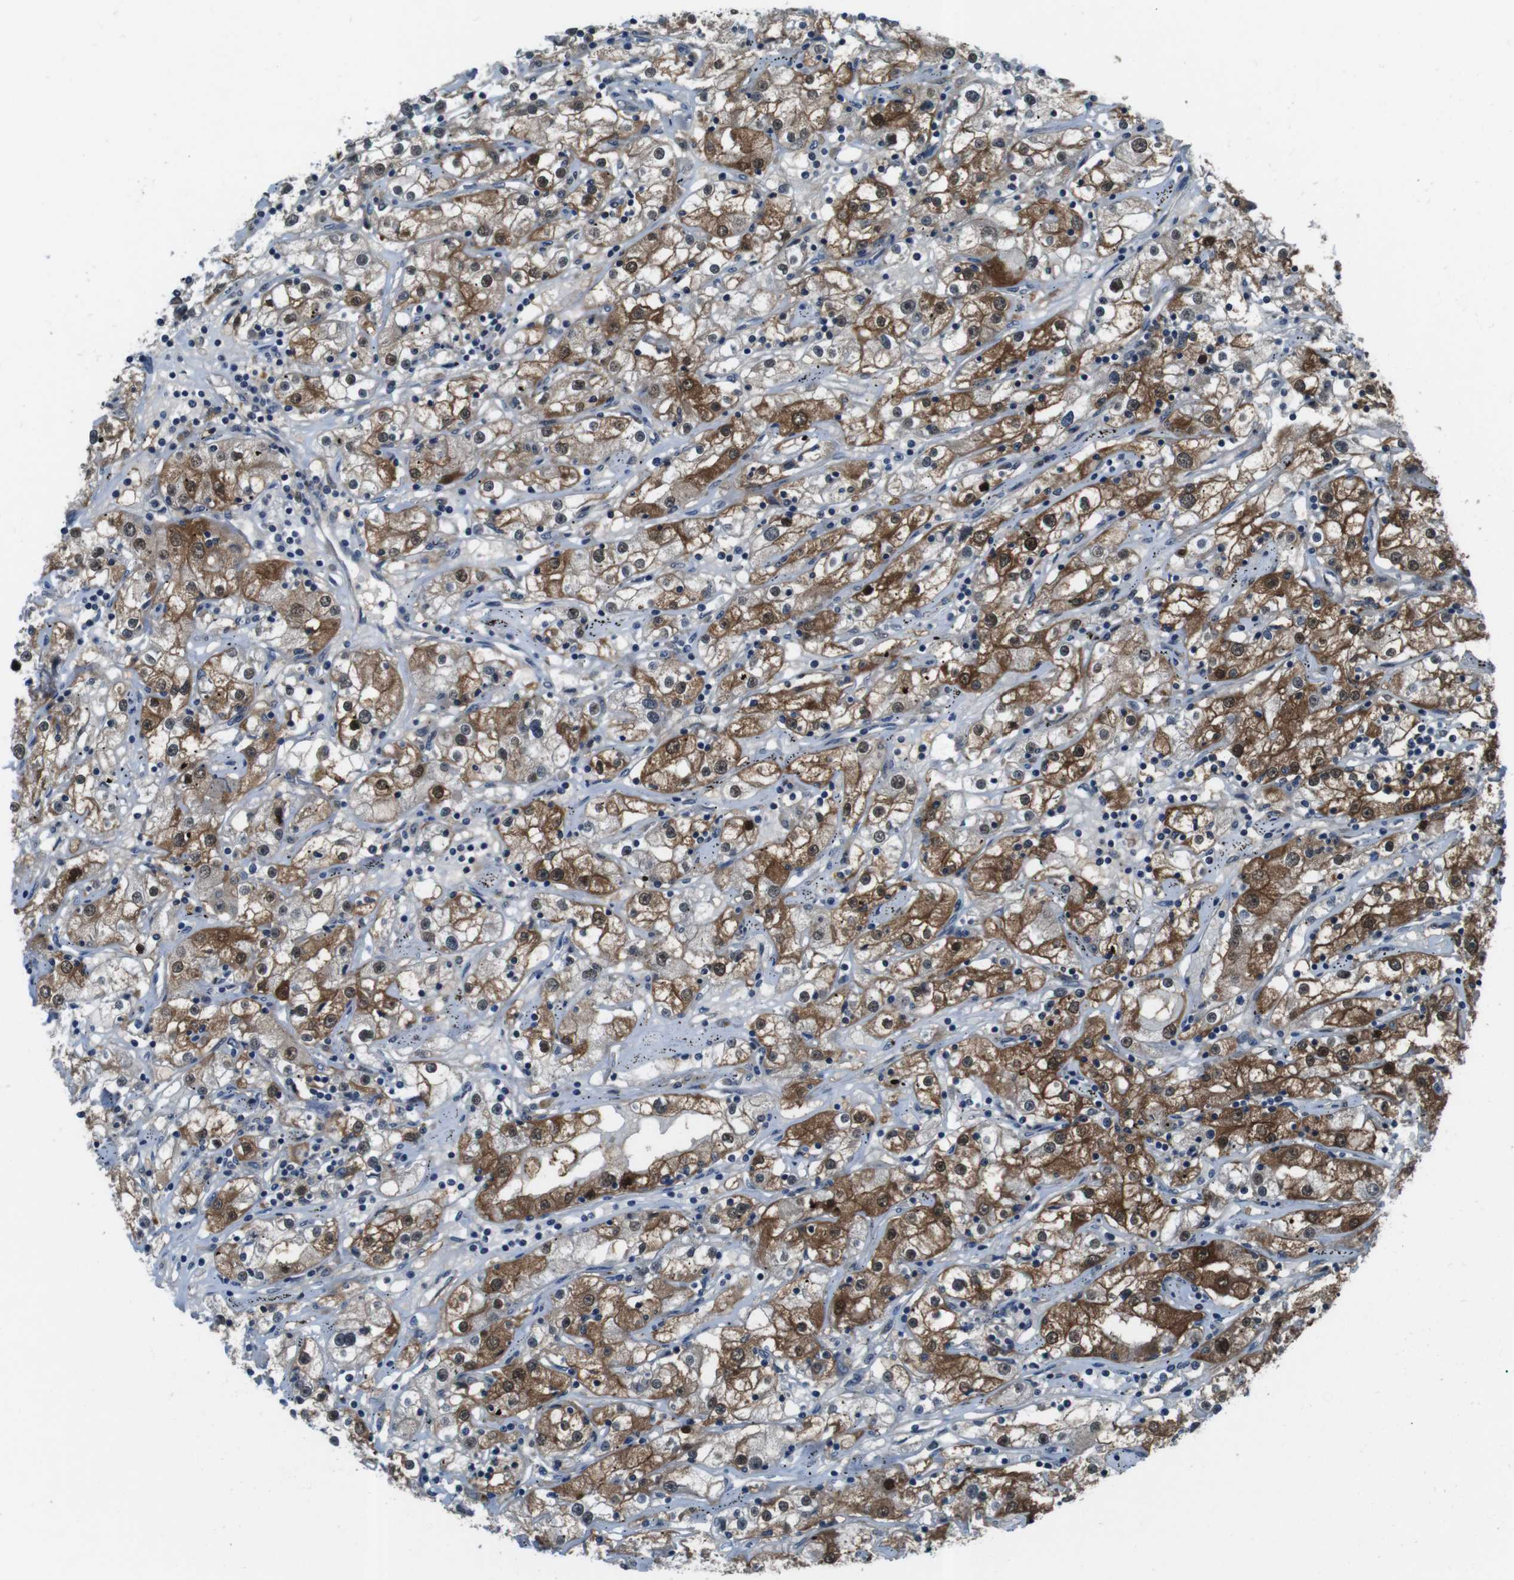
{"staining": {"intensity": "moderate", "quantity": ">75%", "location": "cytoplasmic/membranous,nuclear"}, "tissue": "renal cancer", "cell_type": "Tumor cells", "image_type": "cancer", "snomed": [{"axis": "morphology", "description": "Adenocarcinoma, NOS"}, {"axis": "topography", "description": "Kidney"}], "caption": "This is an image of immunohistochemistry staining of renal cancer (adenocarcinoma), which shows moderate staining in the cytoplasmic/membranous and nuclear of tumor cells.", "gene": "LRP5", "patient": {"sex": "male", "age": 56}}